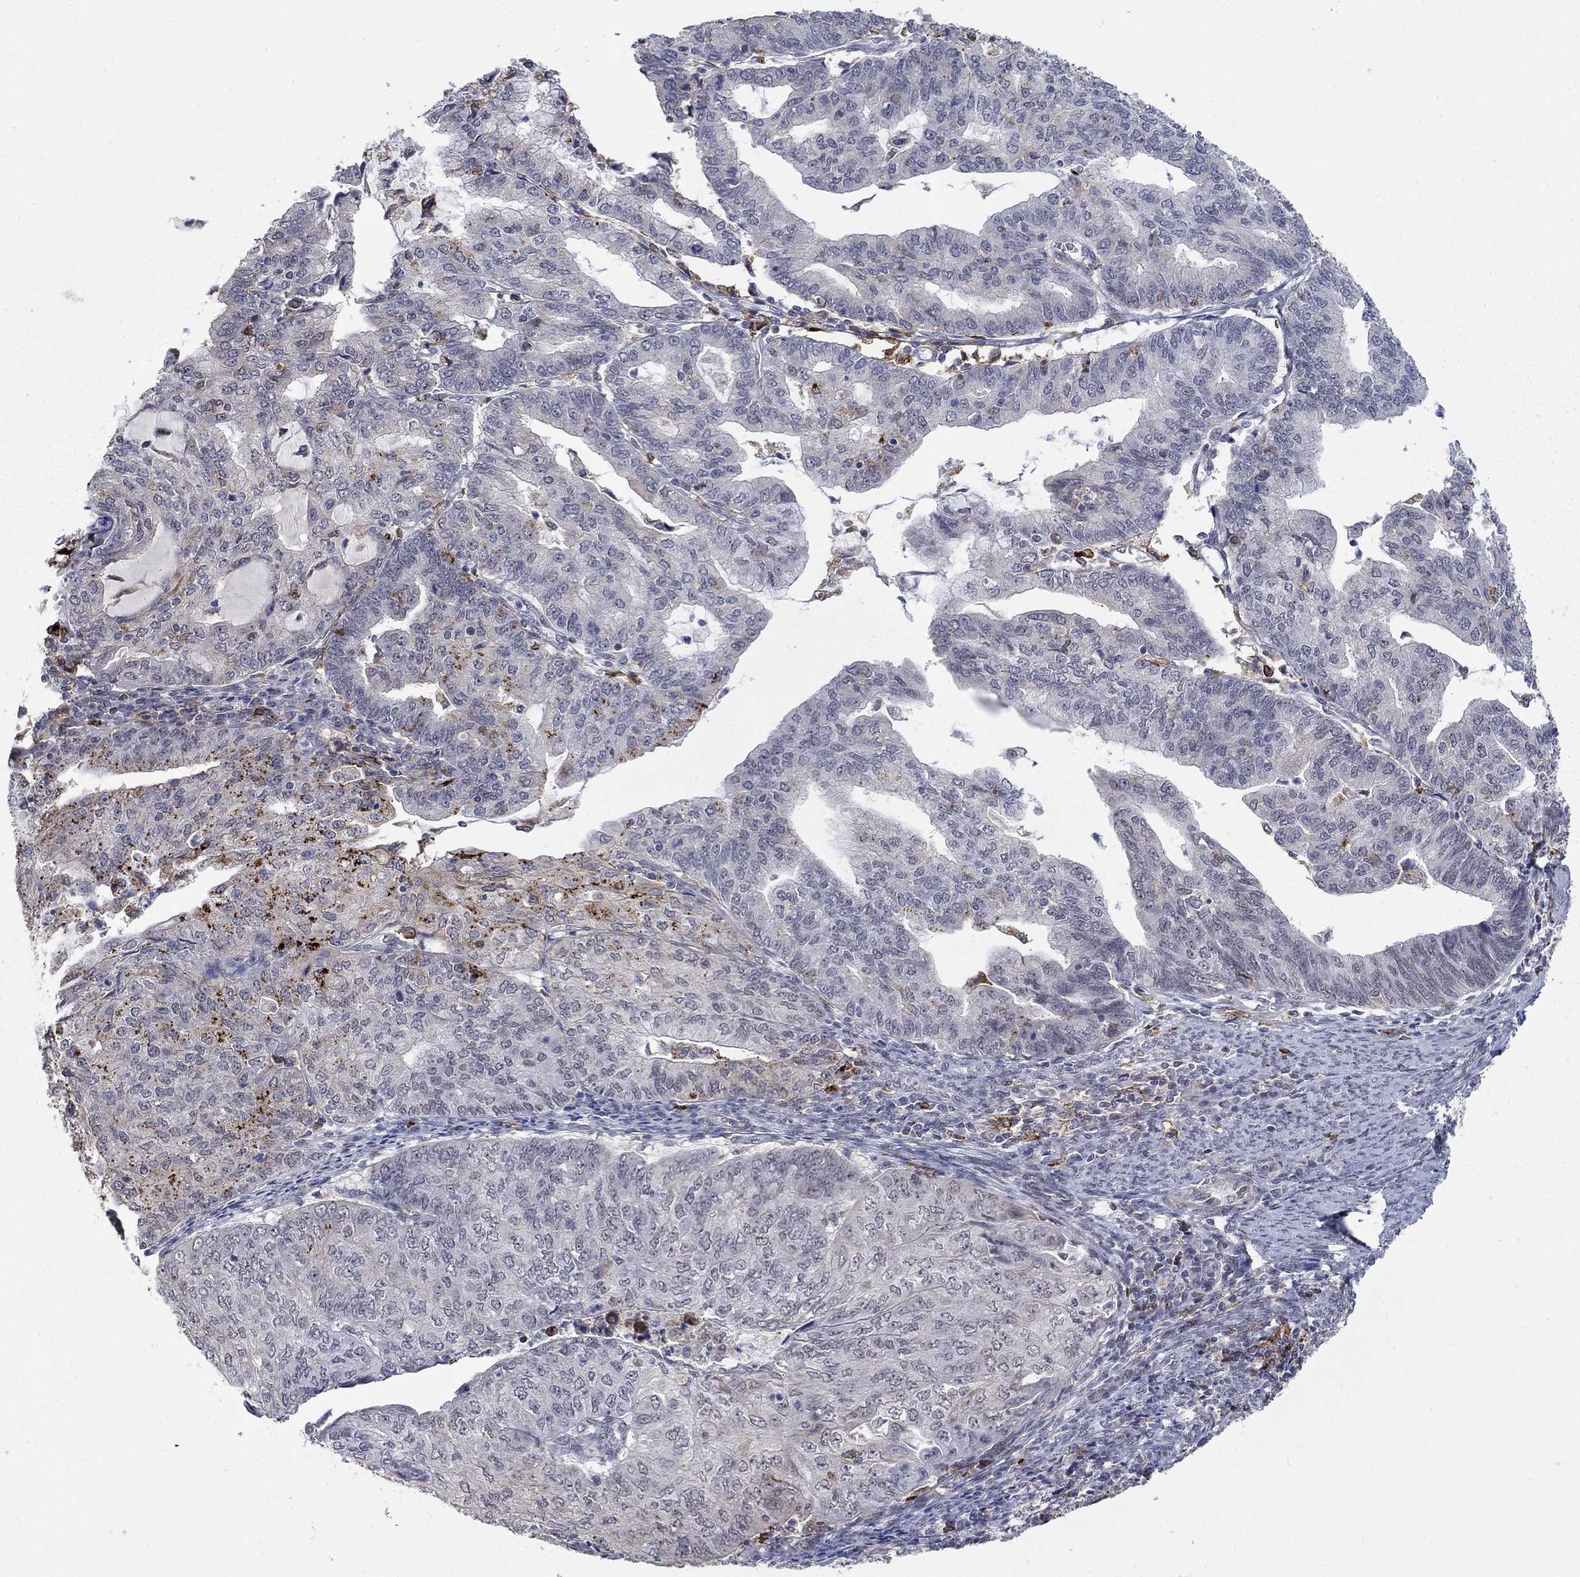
{"staining": {"intensity": "negative", "quantity": "none", "location": "none"}, "tissue": "endometrial cancer", "cell_type": "Tumor cells", "image_type": "cancer", "snomed": [{"axis": "morphology", "description": "Adenocarcinoma, NOS"}, {"axis": "topography", "description": "Endometrium"}], "caption": "Tumor cells show no significant protein positivity in endometrial cancer (adenocarcinoma).", "gene": "GRIA3", "patient": {"sex": "female", "age": 82}}